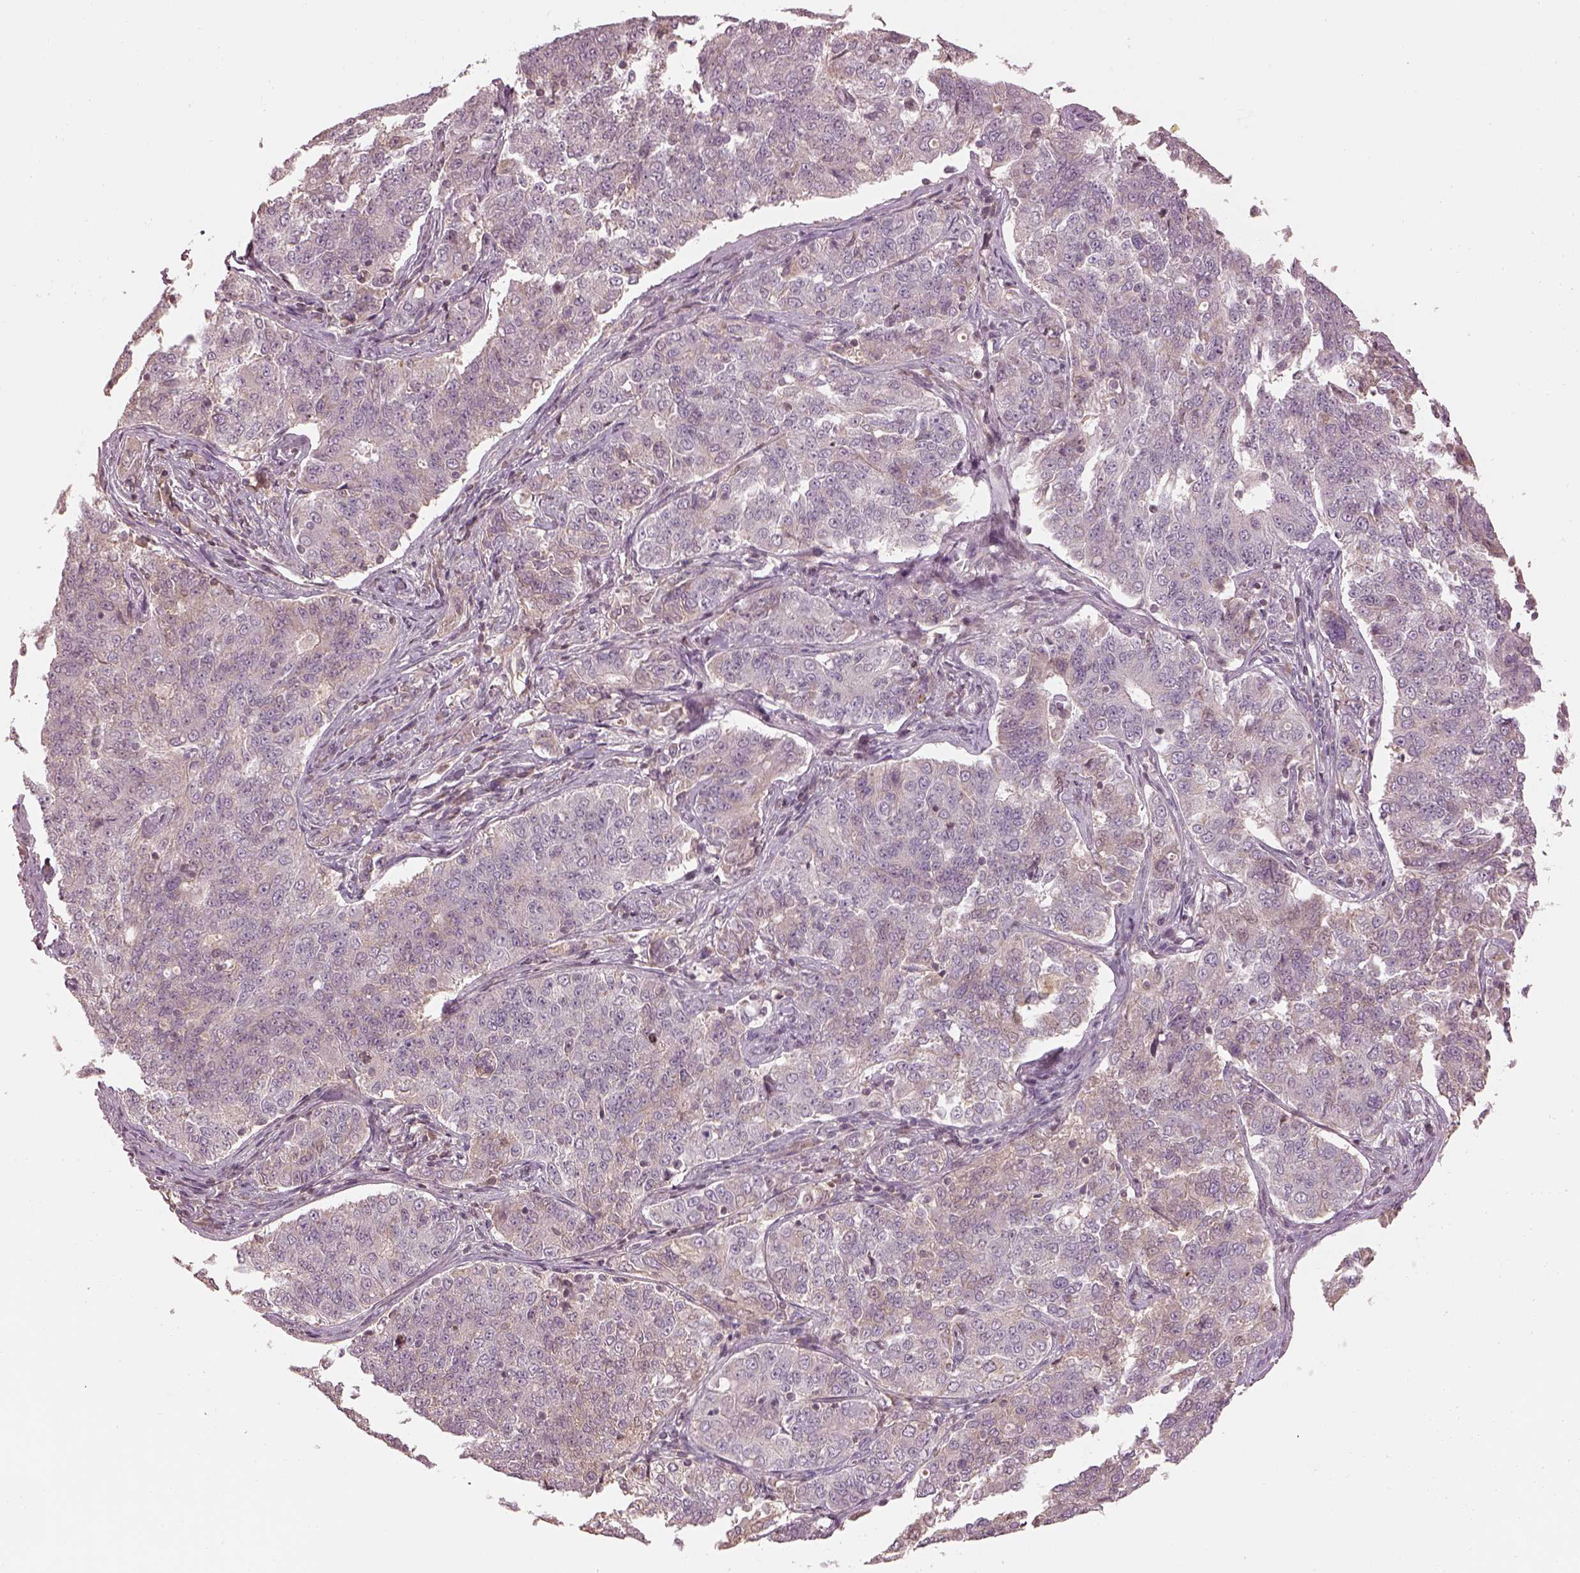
{"staining": {"intensity": "weak", "quantity": "25%-75%", "location": "cytoplasmic/membranous"}, "tissue": "endometrial cancer", "cell_type": "Tumor cells", "image_type": "cancer", "snomed": [{"axis": "morphology", "description": "Adenocarcinoma, NOS"}, {"axis": "topography", "description": "Endometrium"}], "caption": "DAB (3,3'-diaminobenzidine) immunohistochemical staining of human adenocarcinoma (endometrial) reveals weak cytoplasmic/membranous protein expression in approximately 25%-75% of tumor cells.", "gene": "TLX3", "patient": {"sex": "female", "age": 43}}